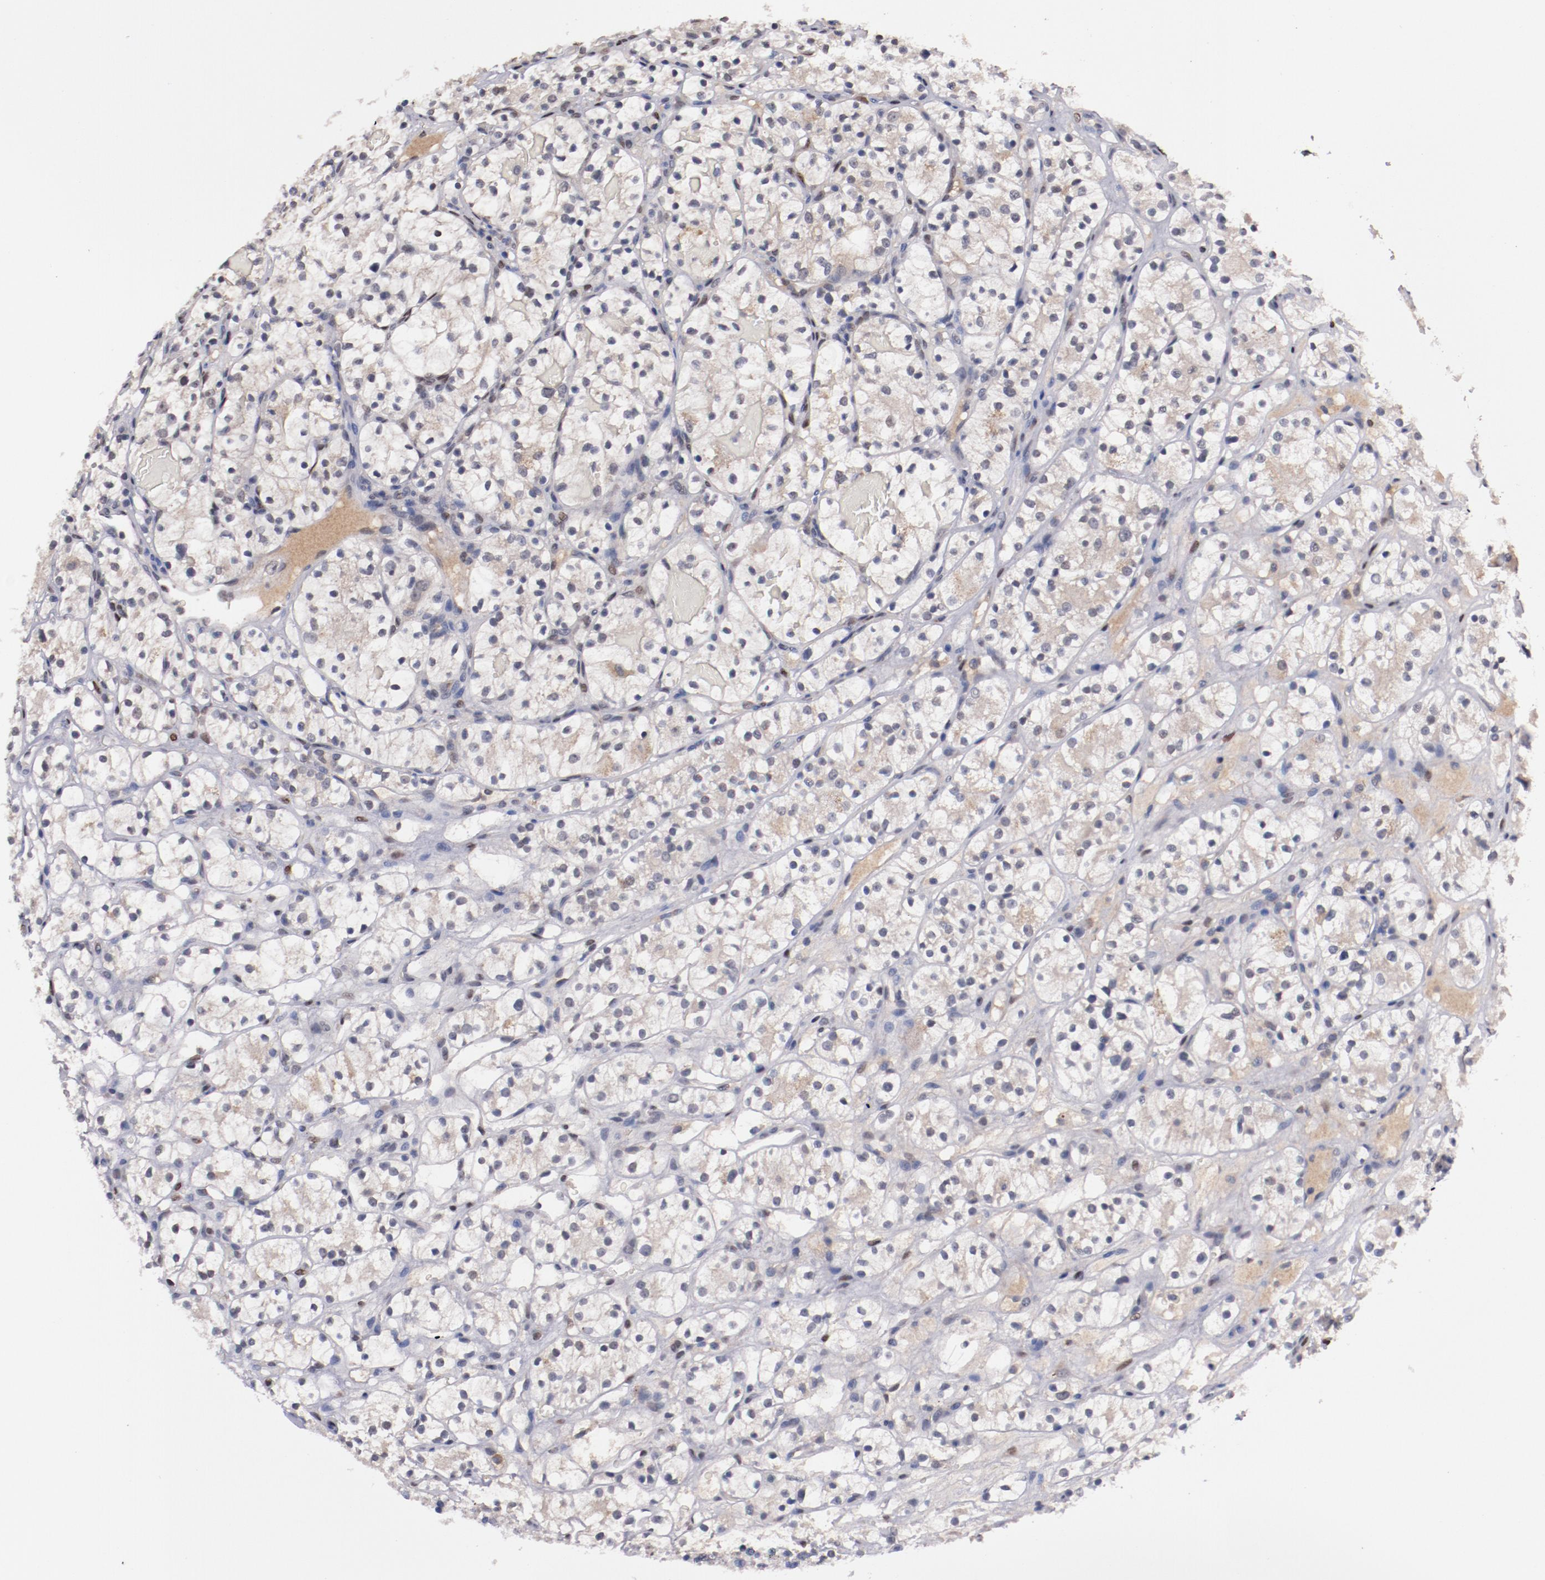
{"staining": {"intensity": "weak", "quantity": "<25%", "location": "cytoplasmic/membranous"}, "tissue": "renal cancer", "cell_type": "Tumor cells", "image_type": "cancer", "snomed": [{"axis": "morphology", "description": "Adenocarcinoma, NOS"}, {"axis": "topography", "description": "Kidney"}], "caption": "IHC histopathology image of neoplastic tissue: renal cancer stained with DAB (3,3'-diaminobenzidine) demonstrates no significant protein expression in tumor cells. The staining was performed using DAB (3,3'-diaminobenzidine) to visualize the protein expression in brown, while the nuclei were stained in blue with hematoxylin (Magnification: 20x).", "gene": "FAM81A", "patient": {"sex": "female", "age": 60}}